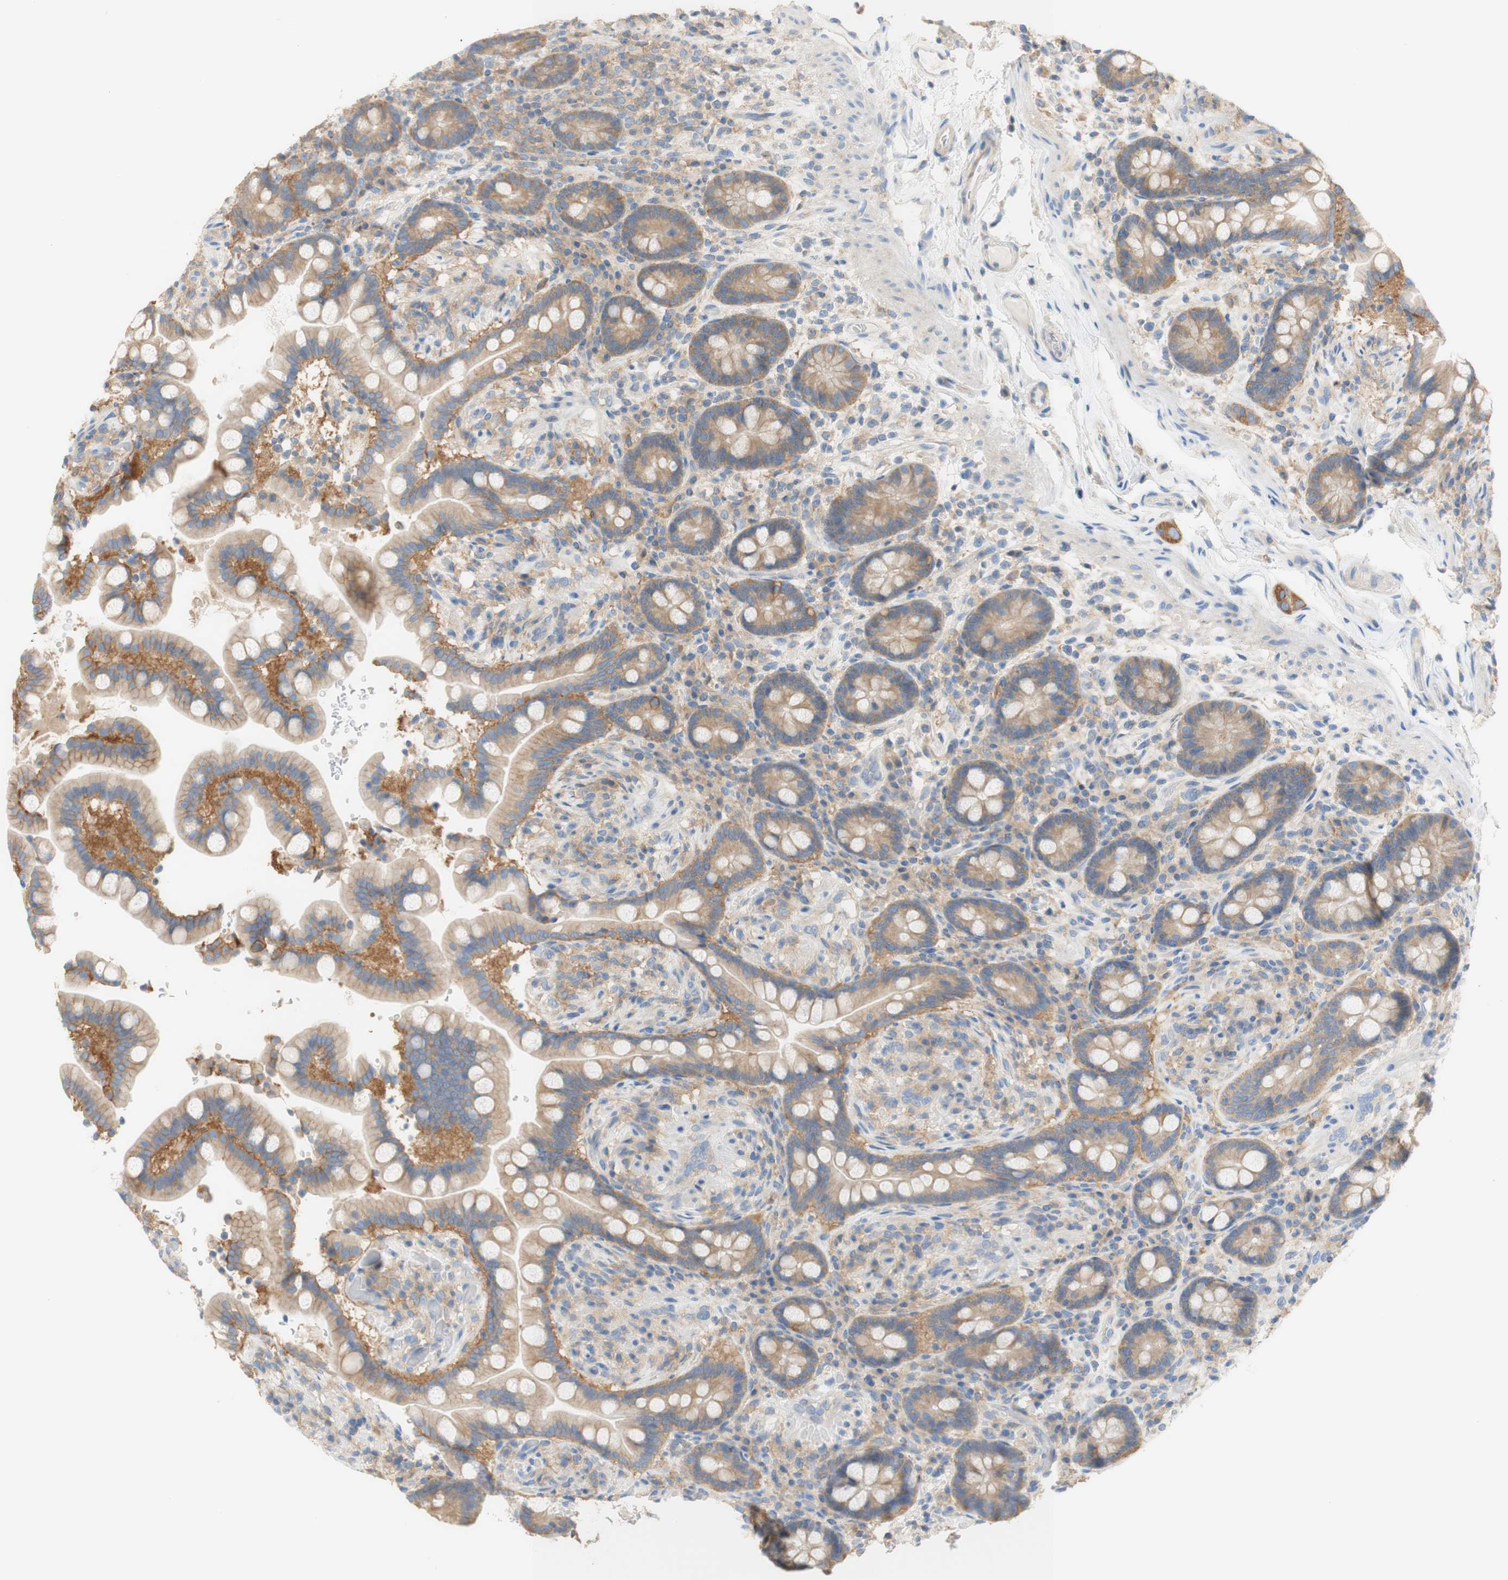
{"staining": {"intensity": "weak", "quantity": "<25%", "location": "cytoplasmic/membranous"}, "tissue": "colon", "cell_type": "Endothelial cells", "image_type": "normal", "snomed": [{"axis": "morphology", "description": "Normal tissue, NOS"}, {"axis": "topography", "description": "Colon"}], "caption": "High magnification brightfield microscopy of normal colon stained with DAB (3,3'-diaminobenzidine) (brown) and counterstained with hematoxylin (blue): endothelial cells show no significant expression. The staining is performed using DAB brown chromogen with nuclei counter-stained in using hematoxylin.", "gene": "ATP2B1", "patient": {"sex": "male", "age": 73}}